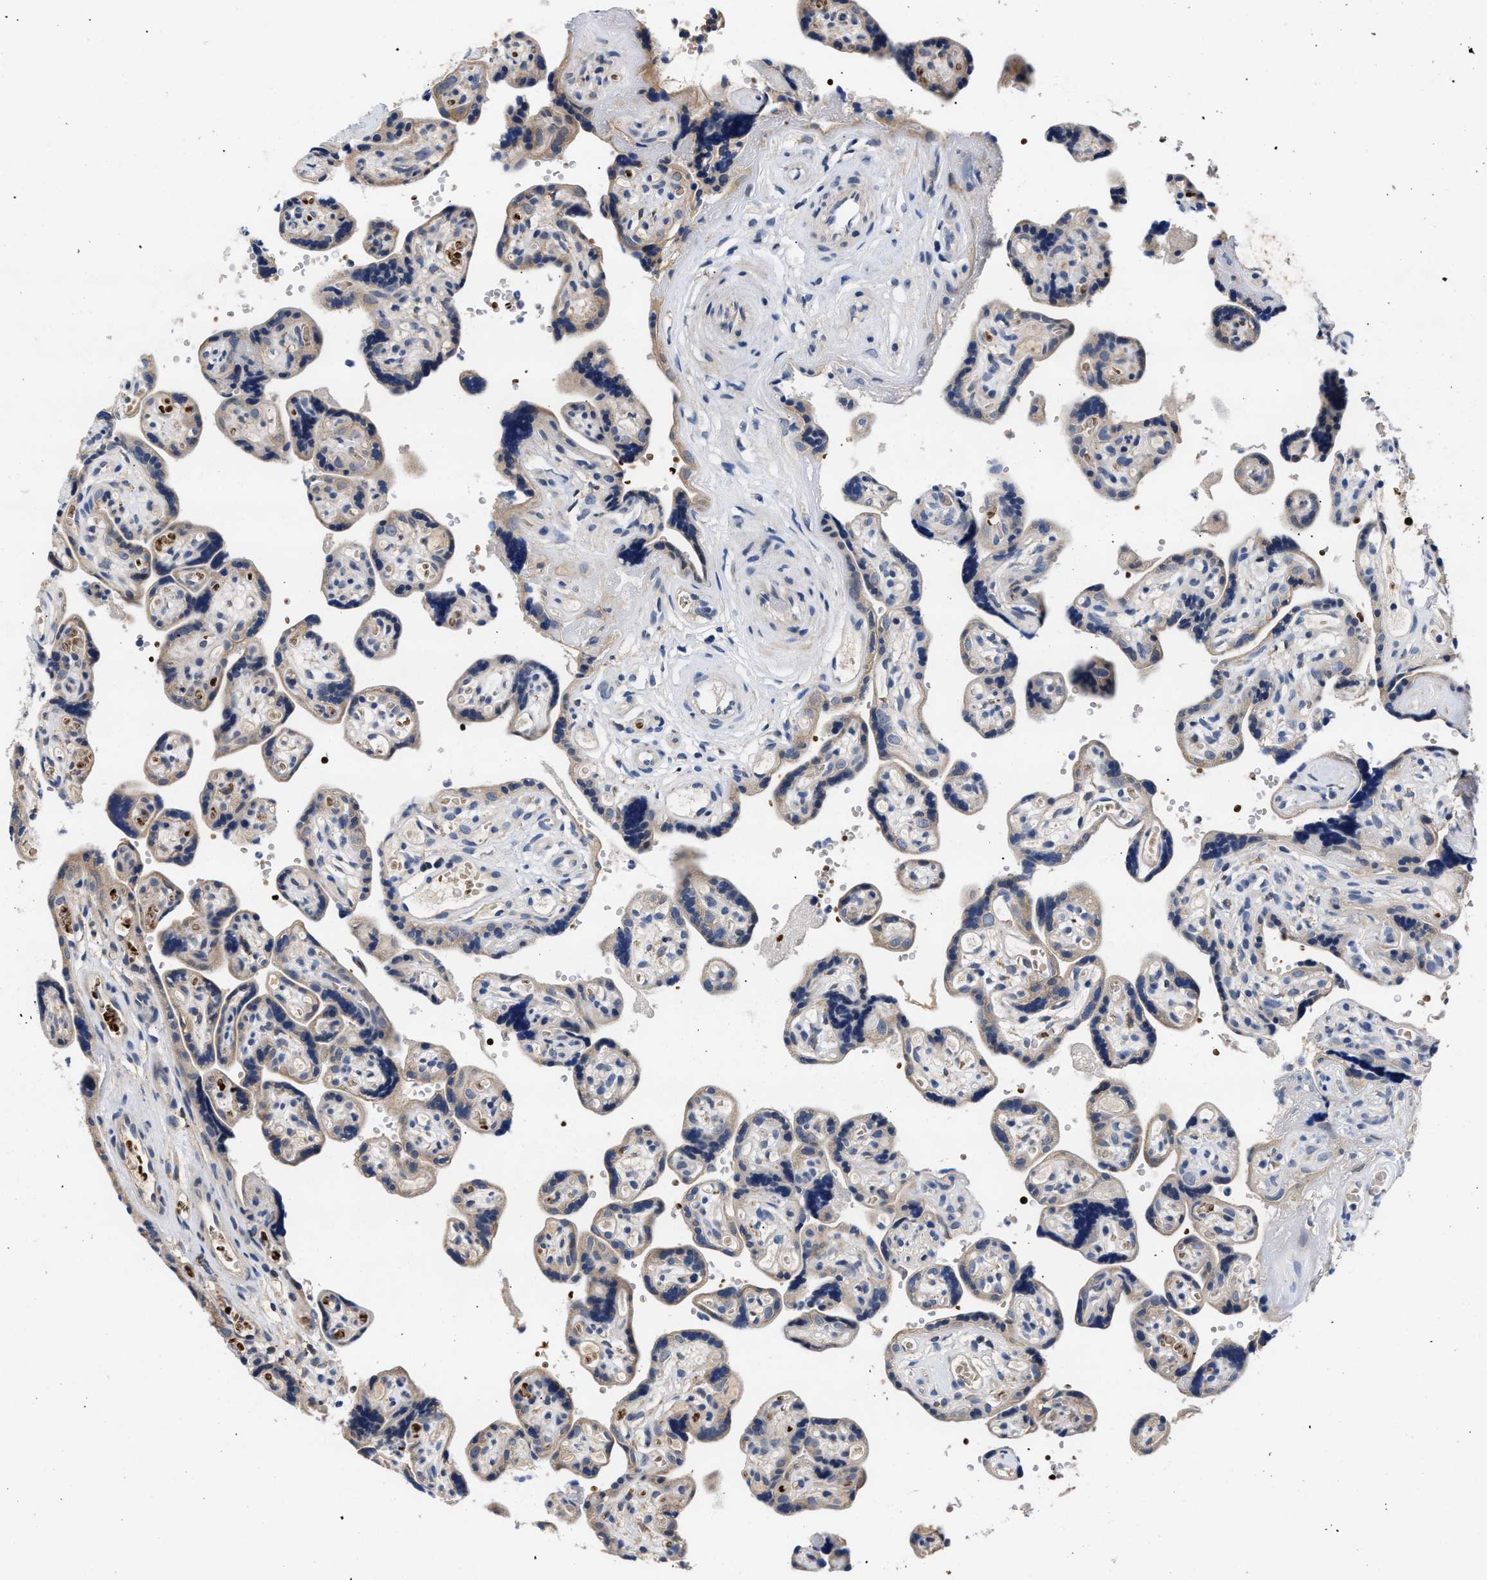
{"staining": {"intensity": "weak", "quantity": ">75%", "location": "cytoplasmic/membranous"}, "tissue": "placenta", "cell_type": "Decidual cells", "image_type": "normal", "snomed": [{"axis": "morphology", "description": "Normal tissue, NOS"}, {"axis": "topography", "description": "Placenta"}], "caption": "Placenta stained for a protein exhibits weak cytoplasmic/membranous positivity in decidual cells. (DAB (3,3'-diaminobenzidine) = brown stain, brightfield microscopy at high magnification).", "gene": "RINT1", "patient": {"sex": "female", "age": 30}}